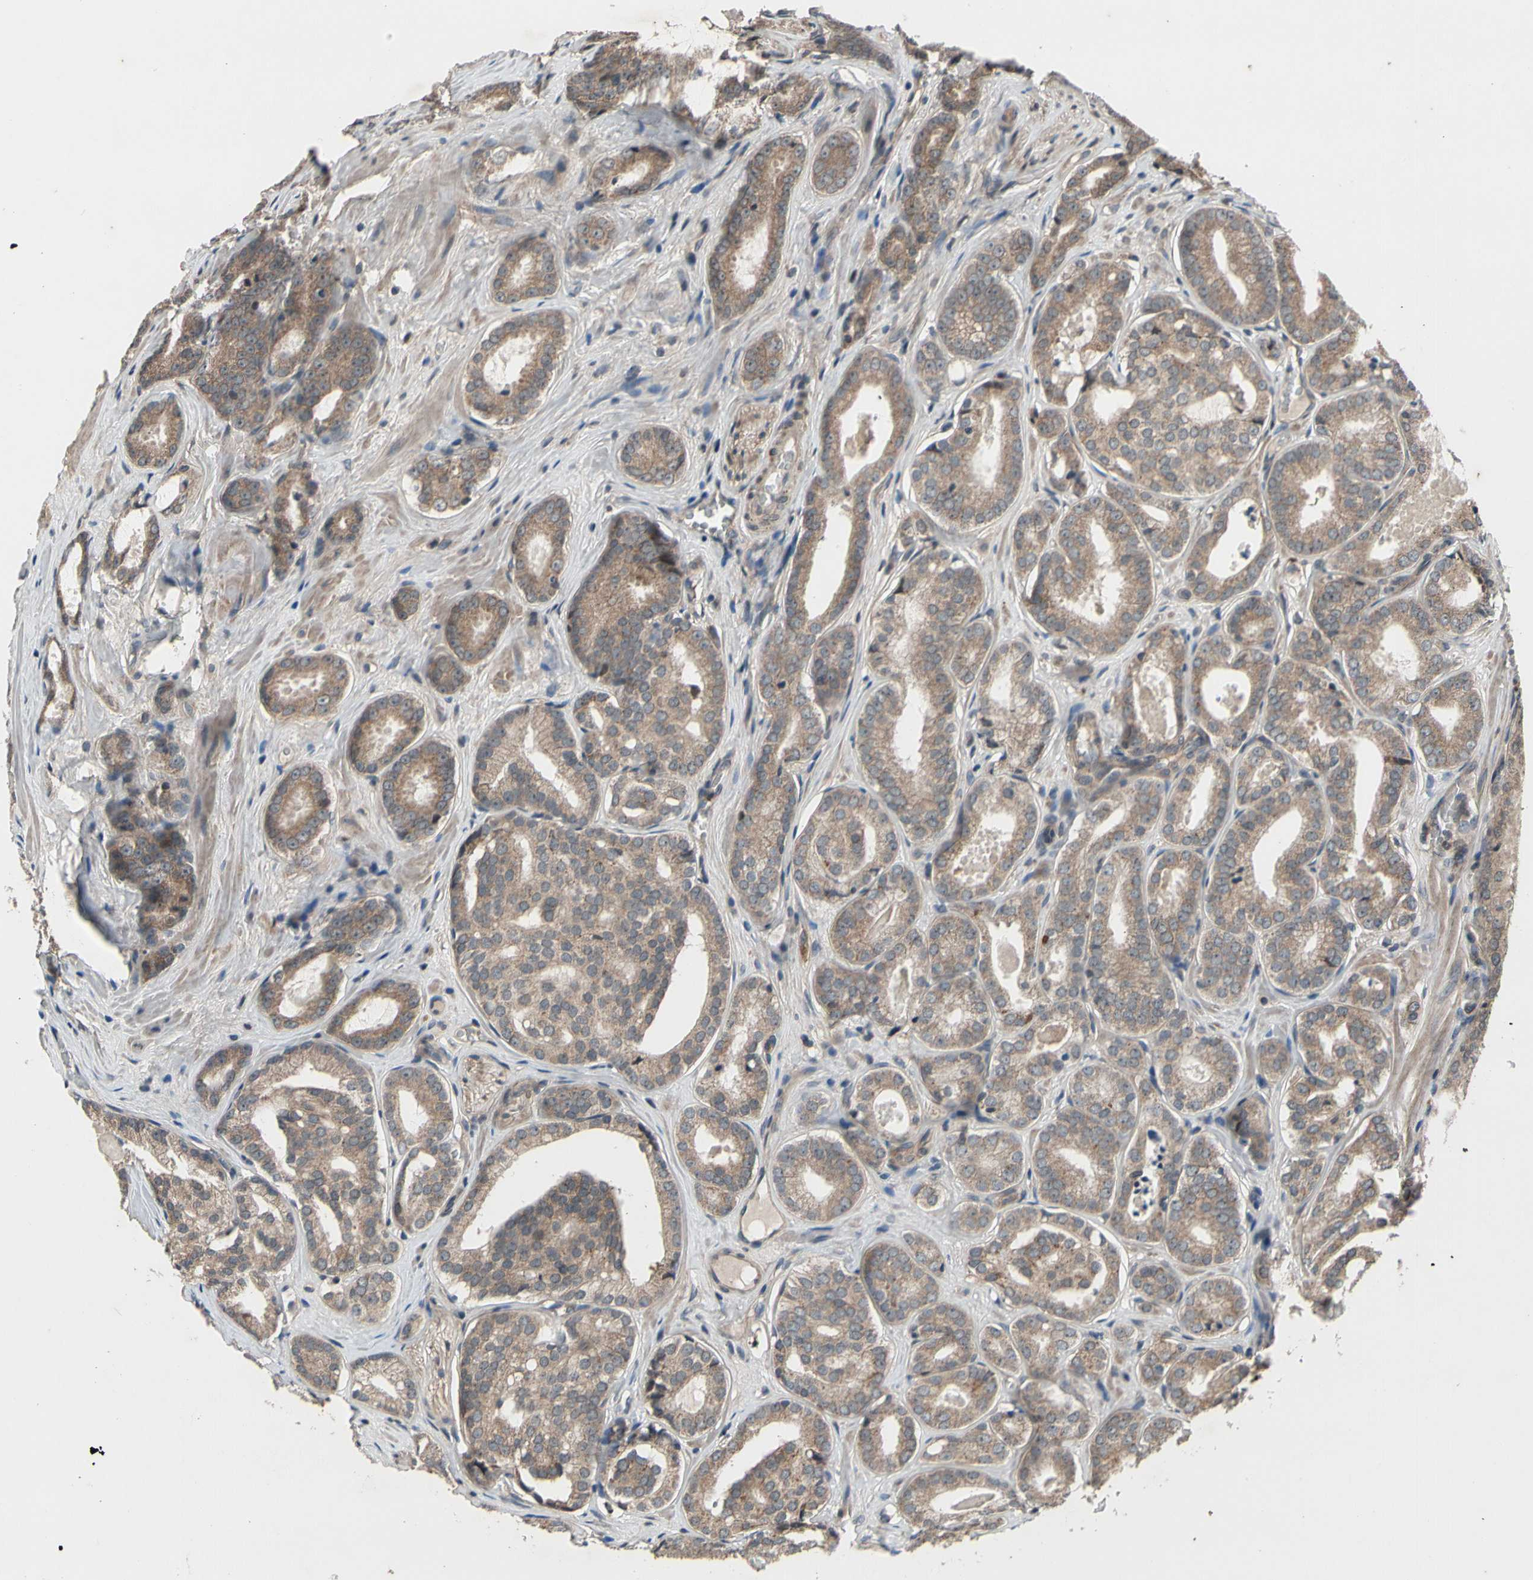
{"staining": {"intensity": "moderate", "quantity": ">75%", "location": "cytoplasmic/membranous"}, "tissue": "prostate cancer", "cell_type": "Tumor cells", "image_type": "cancer", "snomed": [{"axis": "morphology", "description": "Adenocarcinoma, High grade"}, {"axis": "topography", "description": "Prostate"}], "caption": "A brown stain shows moderate cytoplasmic/membranous staining of a protein in prostate cancer (adenocarcinoma (high-grade)) tumor cells. (Brightfield microscopy of DAB IHC at high magnification).", "gene": "MBTPS2", "patient": {"sex": "male", "age": 64}}